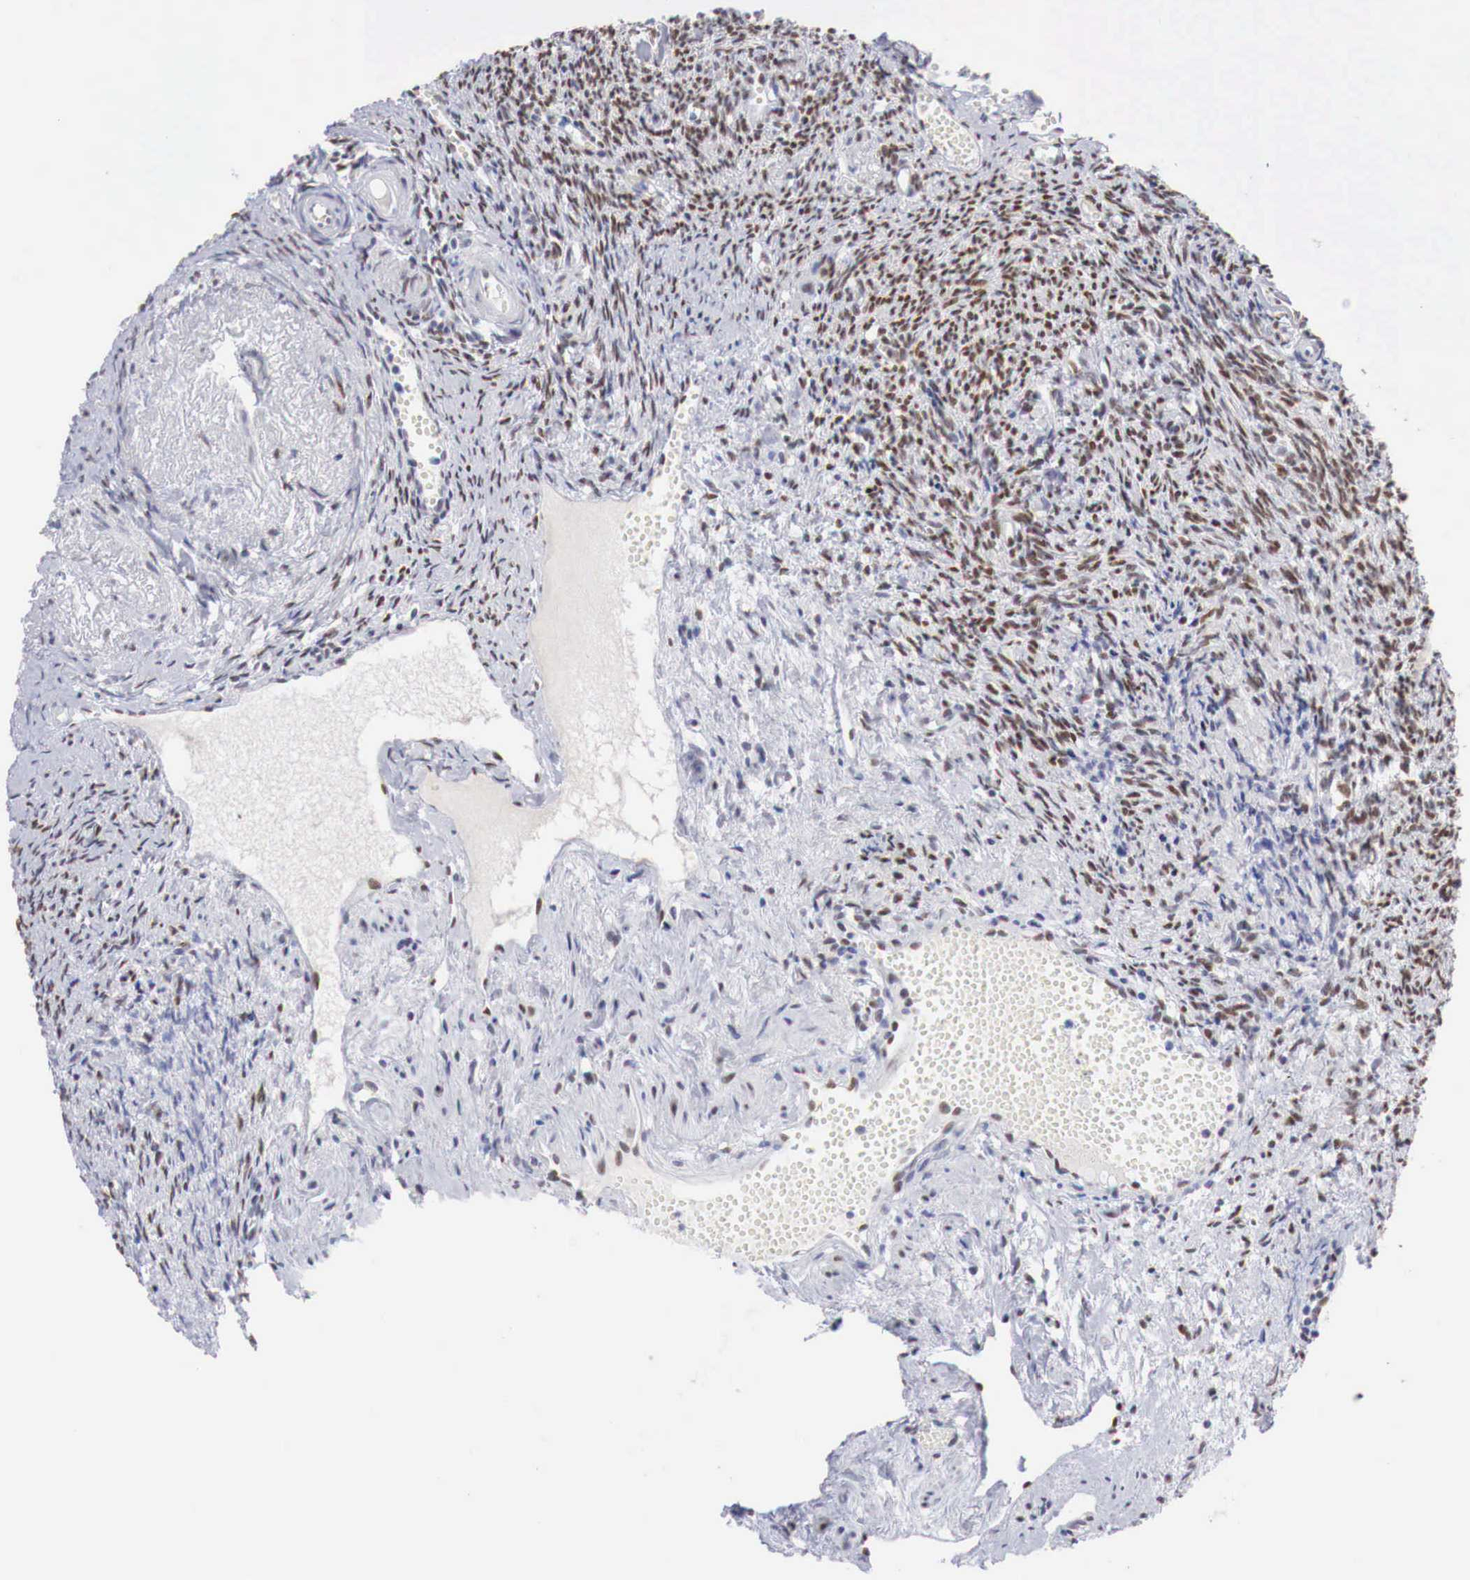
{"staining": {"intensity": "moderate", "quantity": ">75%", "location": "nuclear"}, "tissue": "ovary", "cell_type": "Ovarian stroma cells", "image_type": "normal", "snomed": [{"axis": "morphology", "description": "Normal tissue, NOS"}, {"axis": "topography", "description": "Ovary"}], "caption": "Immunohistochemistry (DAB (3,3'-diaminobenzidine)) staining of normal human ovary exhibits moderate nuclear protein staining in approximately >75% of ovarian stroma cells. The staining was performed using DAB (3,3'-diaminobenzidine), with brown indicating positive protein expression. Nuclei are stained blue with hematoxylin.", "gene": "FOXP2", "patient": {"sex": "female", "age": 63}}